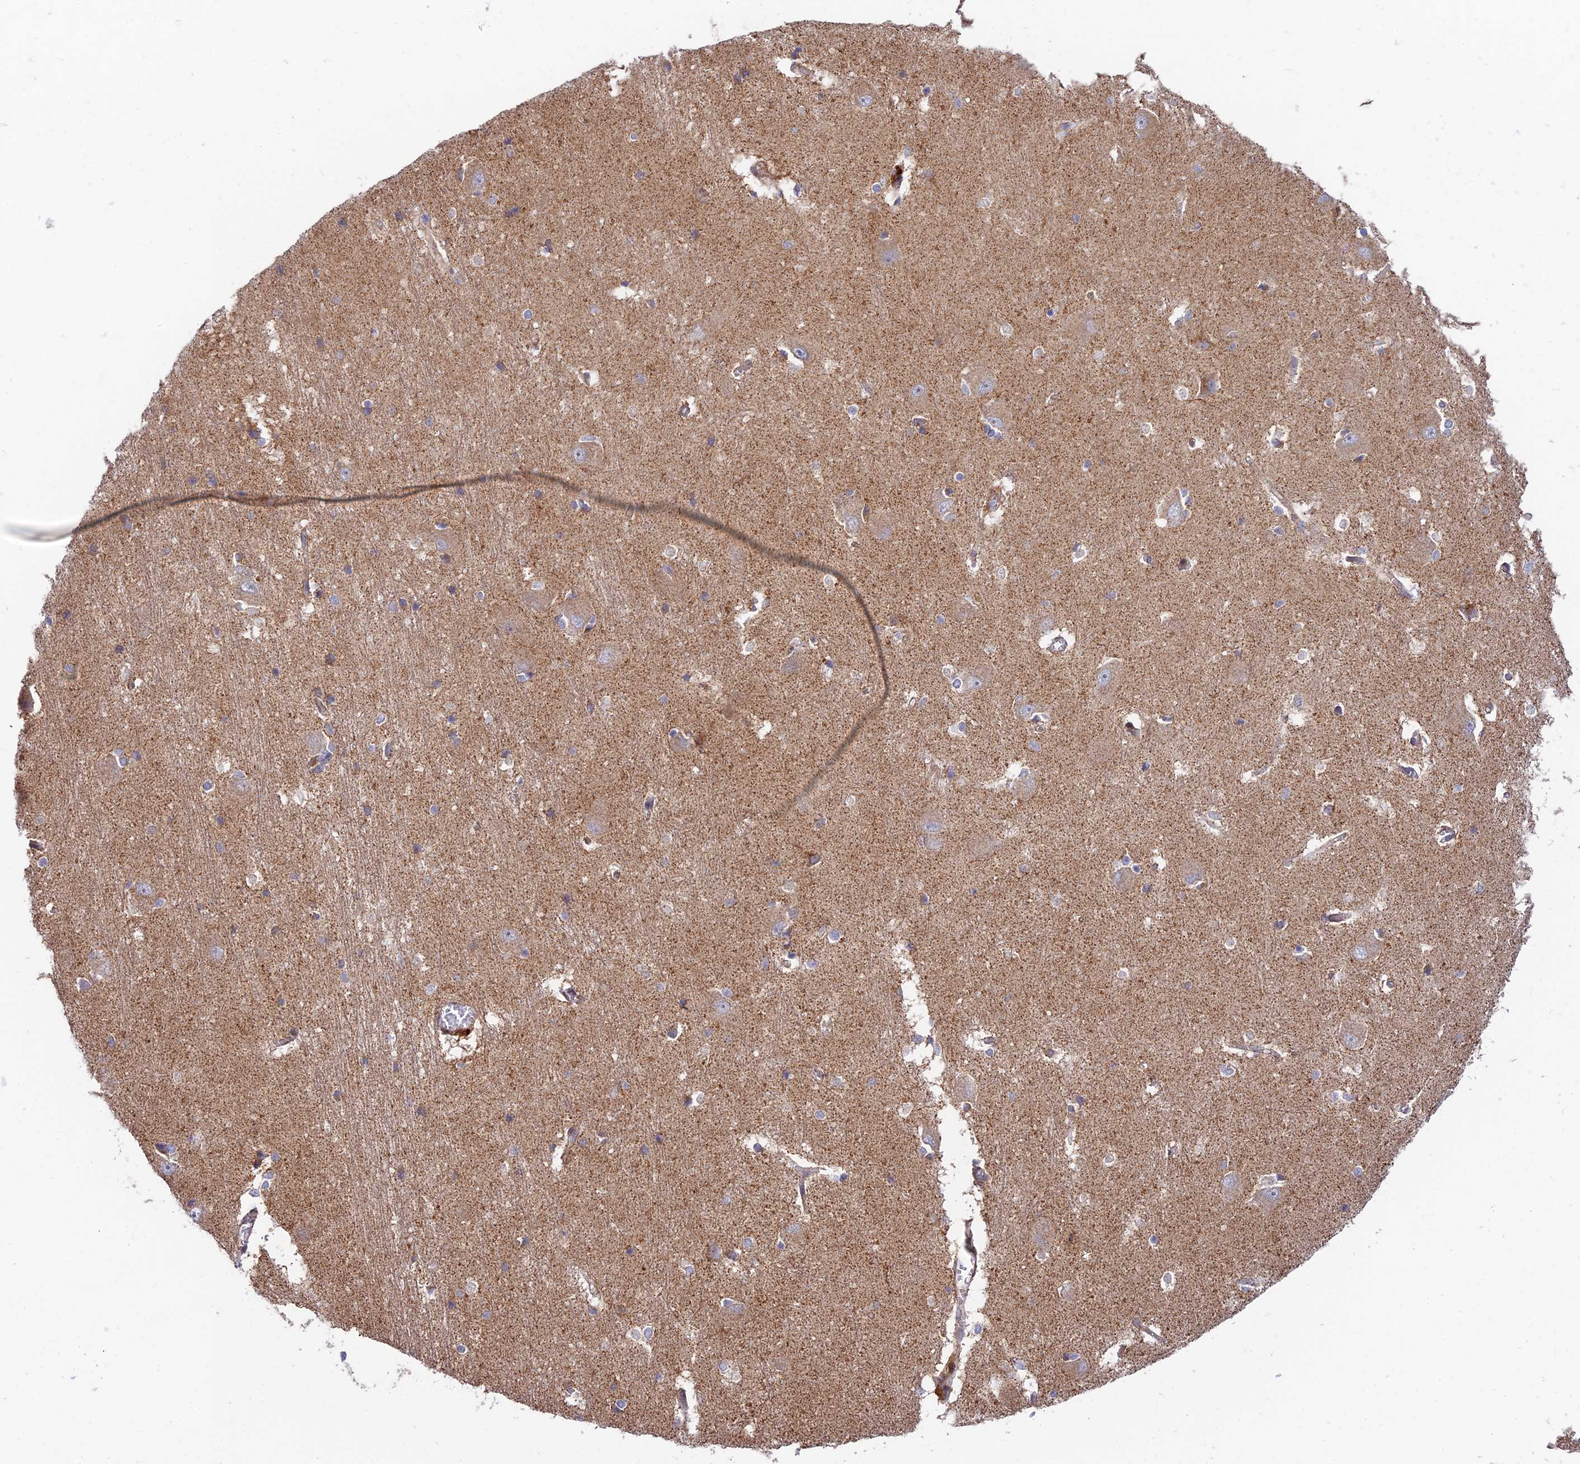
{"staining": {"intensity": "moderate", "quantity": "<25%", "location": "cytoplasmic/membranous"}, "tissue": "caudate", "cell_type": "Glial cells", "image_type": "normal", "snomed": [{"axis": "morphology", "description": "Normal tissue, NOS"}, {"axis": "topography", "description": "Lateral ventricle wall"}], "caption": "IHC image of benign caudate stained for a protein (brown), which reveals low levels of moderate cytoplasmic/membranous positivity in approximately <25% of glial cells.", "gene": "FUOM", "patient": {"sex": "male", "age": 37}}